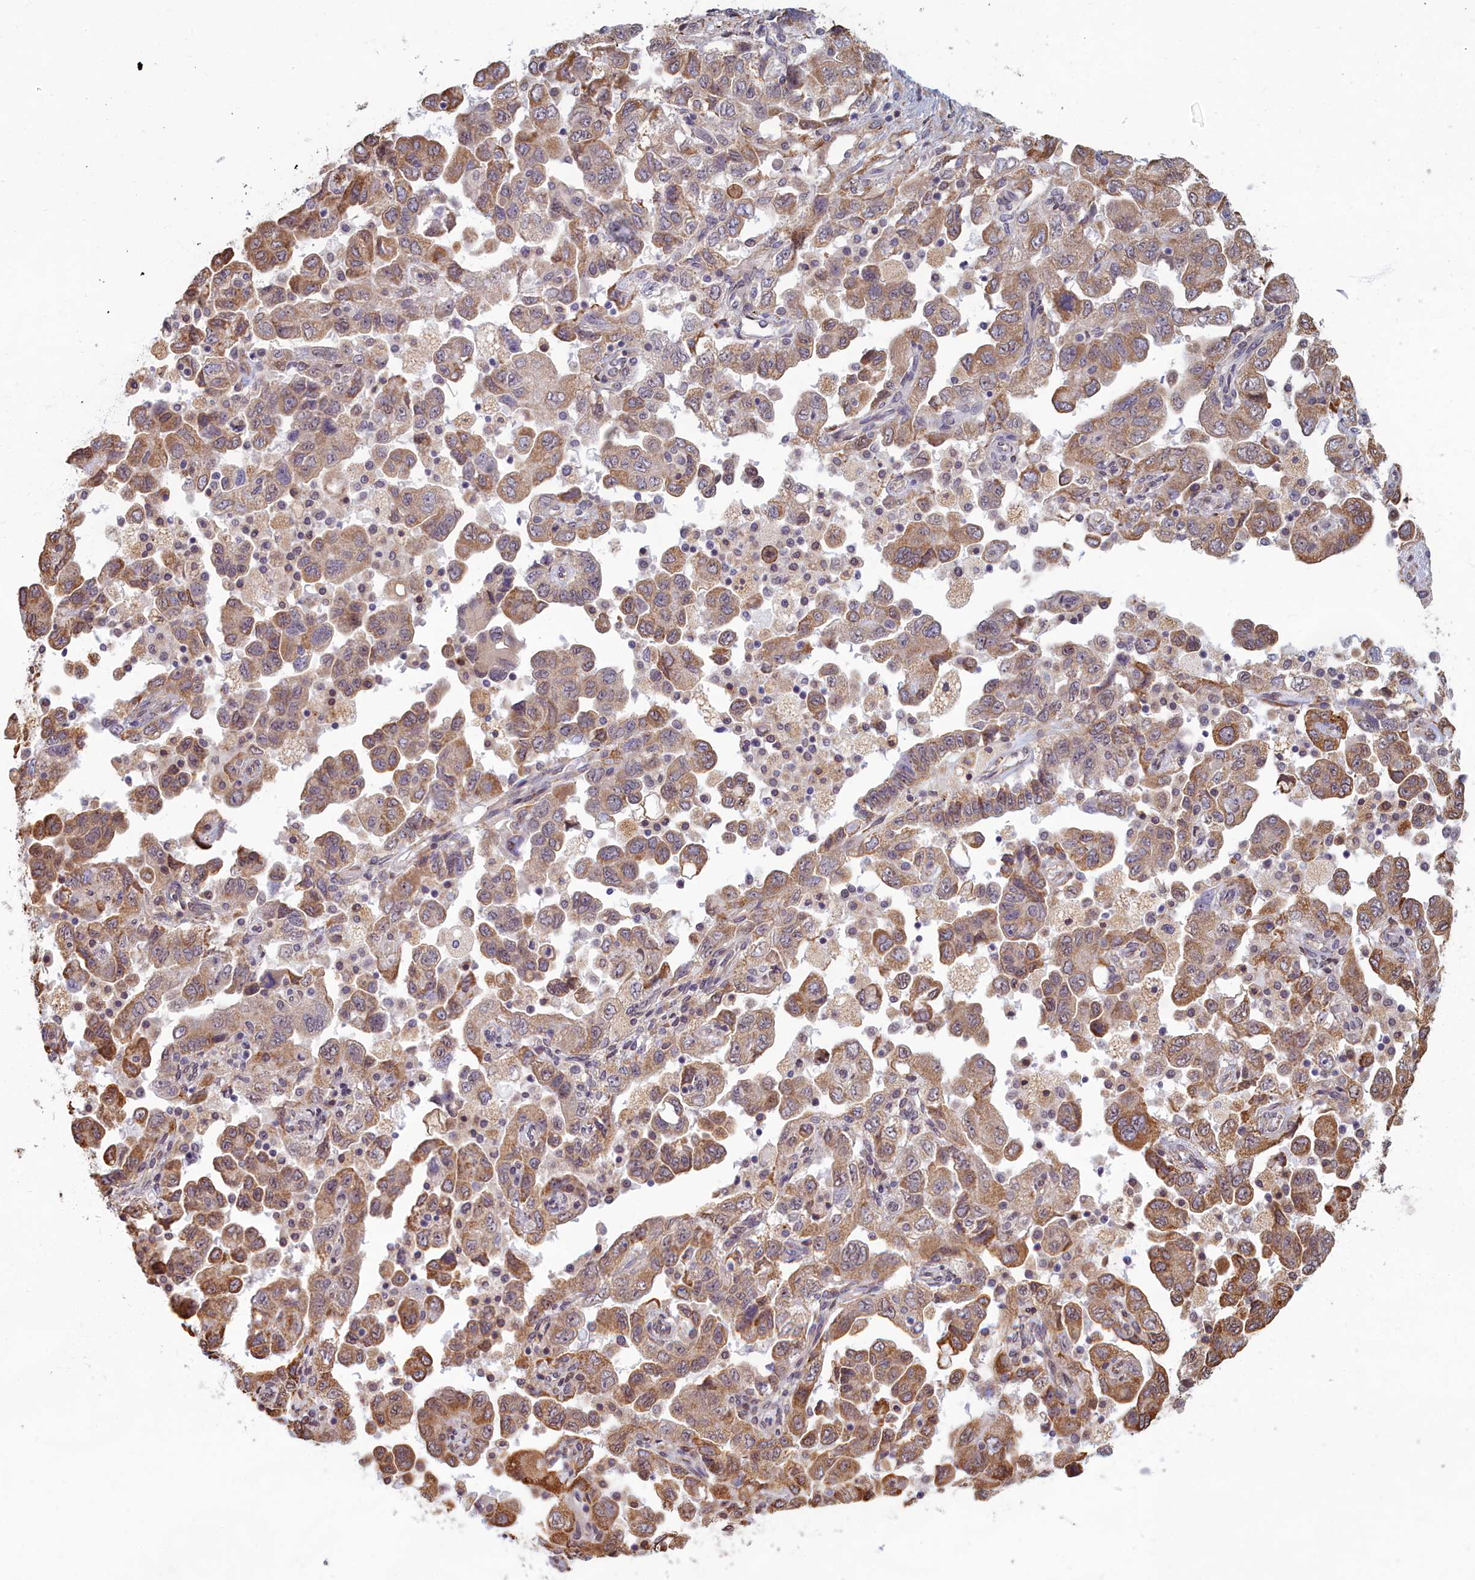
{"staining": {"intensity": "moderate", "quantity": ">75%", "location": "cytoplasmic/membranous"}, "tissue": "ovarian cancer", "cell_type": "Tumor cells", "image_type": "cancer", "snomed": [{"axis": "morphology", "description": "Carcinoma, NOS"}, {"axis": "morphology", "description": "Cystadenocarcinoma, serous, NOS"}, {"axis": "topography", "description": "Ovary"}], "caption": "Tumor cells show medium levels of moderate cytoplasmic/membranous positivity in about >75% of cells in human ovarian carcinoma.", "gene": "MAK16", "patient": {"sex": "female", "age": 69}}